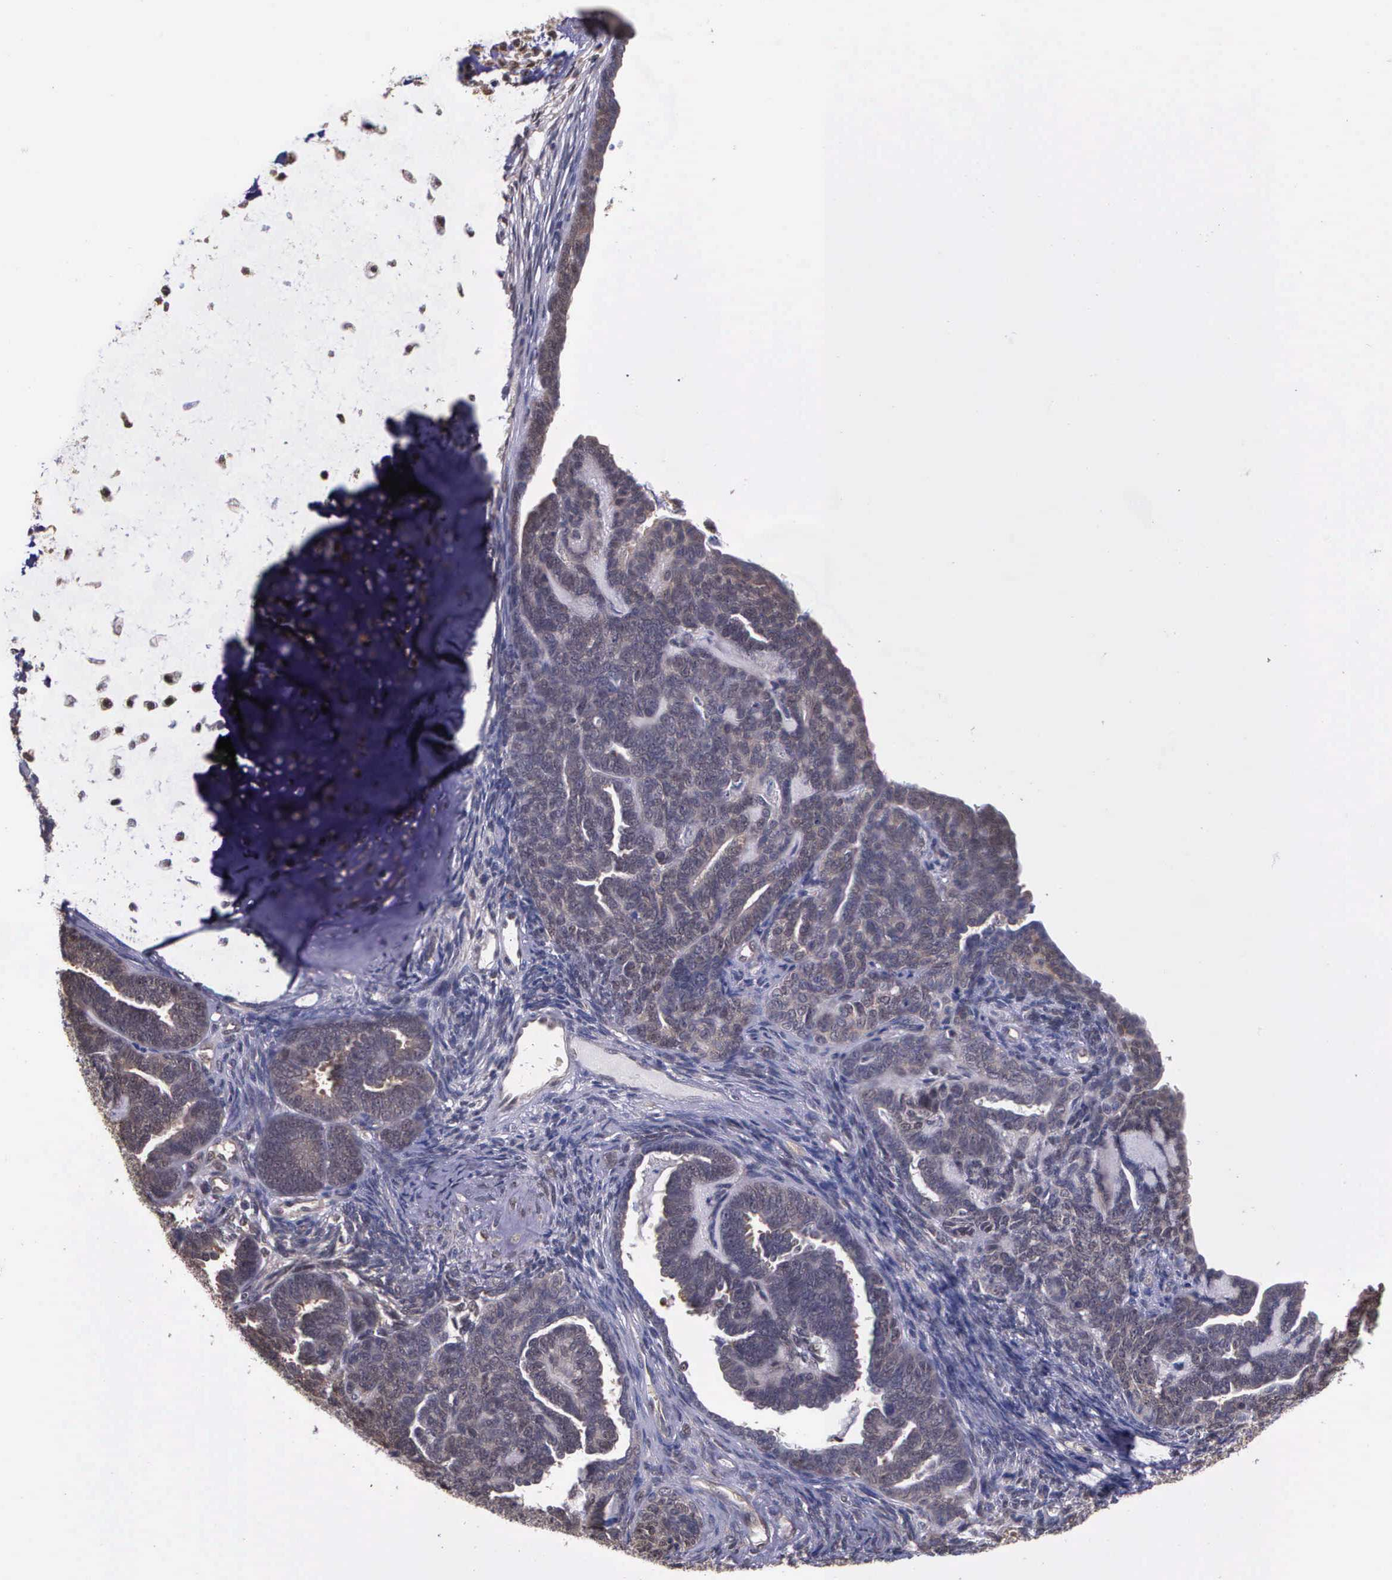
{"staining": {"intensity": "weak", "quantity": ">75%", "location": "cytoplasmic/membranous"}, "tissue": "endometrial cancer", "cell_type": "Tumor cells", "image_type": "cancer", "snomed": [{"axis": "morphology", "description": "Neoplasm, malignant, NOS"}, {"axis": "topography", "description": "Endometrium"}], "caption": "Protein expression analysis of endometrial cancer shows weak cytoplasmic/membranous expression in approximately >75% of tumor cells.", "gene": "PSMC1", "patient": {"sex": "female", "age": 74}}